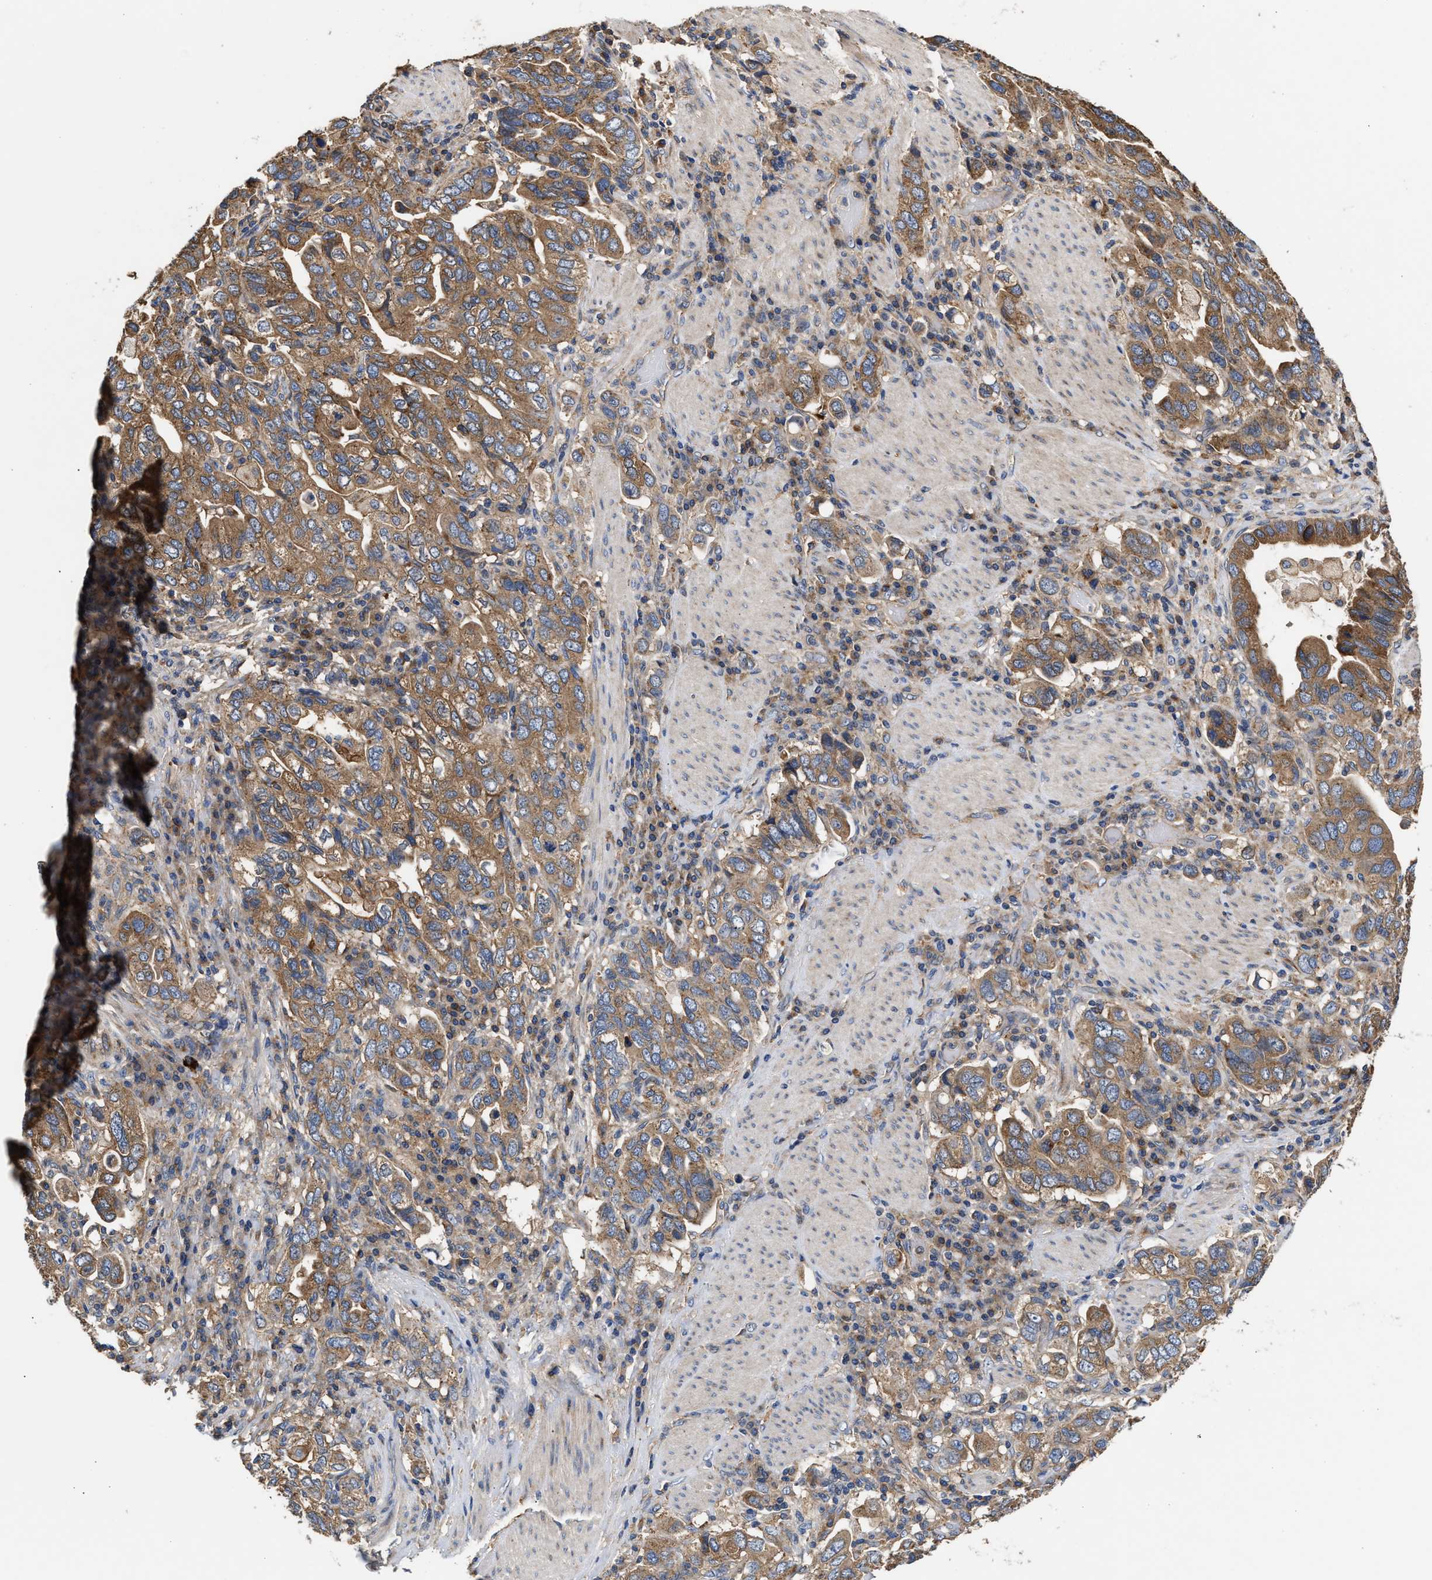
{"staining": {"intensity": "moderate", "quantity": ">75%", "location": "cytoplasmic/membranous"}, "tissue": "stomach cancer", "cell_type": "Tumor cells", "image_type": "cancer", "snomed": [{"axis": "morphology", "description": "Adenocarcinoma, NOS"}, {"axis": "topography", "description": "Stomach, upper"}], "caption": "Immunohistochemical staining of stomach cancer (adenocarcinoma) demonstrates medium levels of moderate cytoplasmic/membranous expression in about >75% of tumor cells.", "gene": "KLB", "patient": {"sex": "male", "age": 62}}